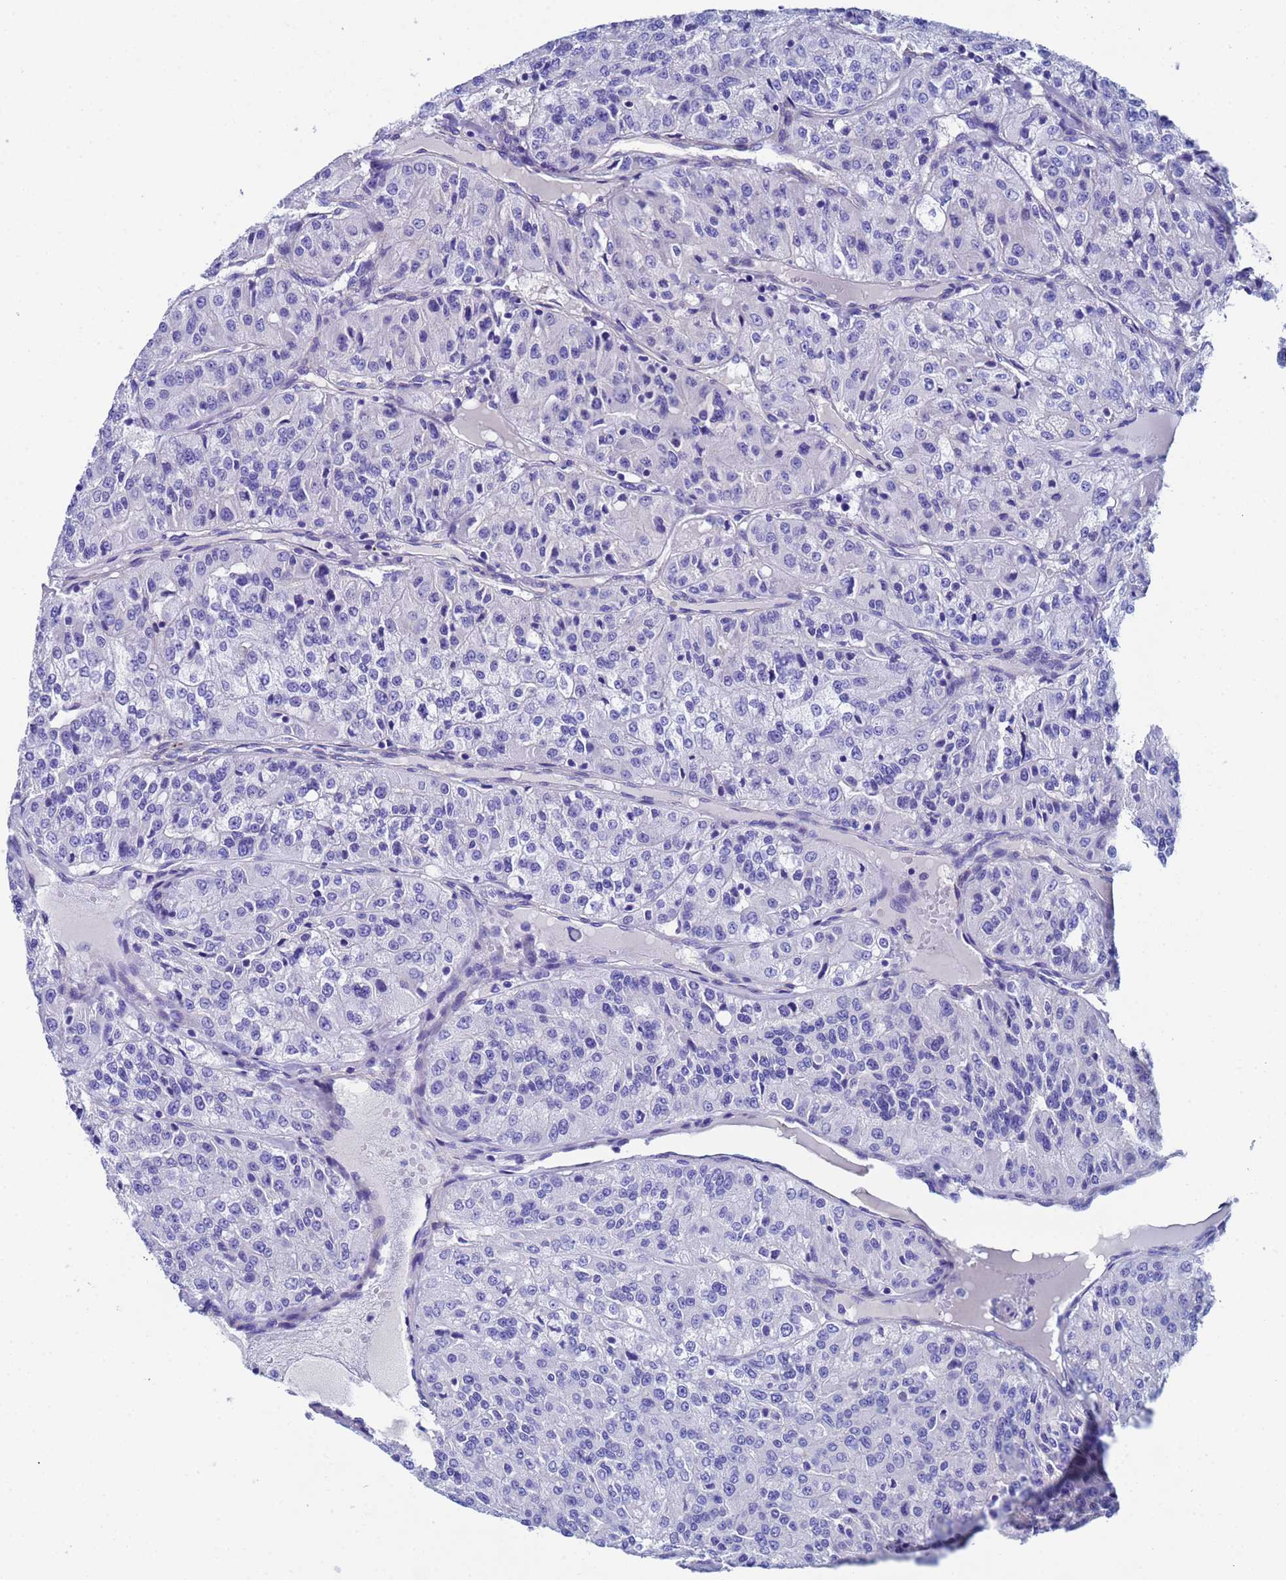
{"staining": {"intensity": "negative", "quantity": "none", "location": "none"}, "tissue": "renal cancer", "cell_type": "Tumor cells", "image_type": "cancer", "snomed": [{"axis": "morphology", "description": "Adenocarcinoma, NOS"}, {"axis": "topography", "description": "Kidney"}], "caption": "This is an immunohistochemistry (IHC) photomicrograph of adenocarcinoma (renal). There is no positivity in tumor cells.", "gene": "CST4", "patient": {"sex": "female", "age": 63}}